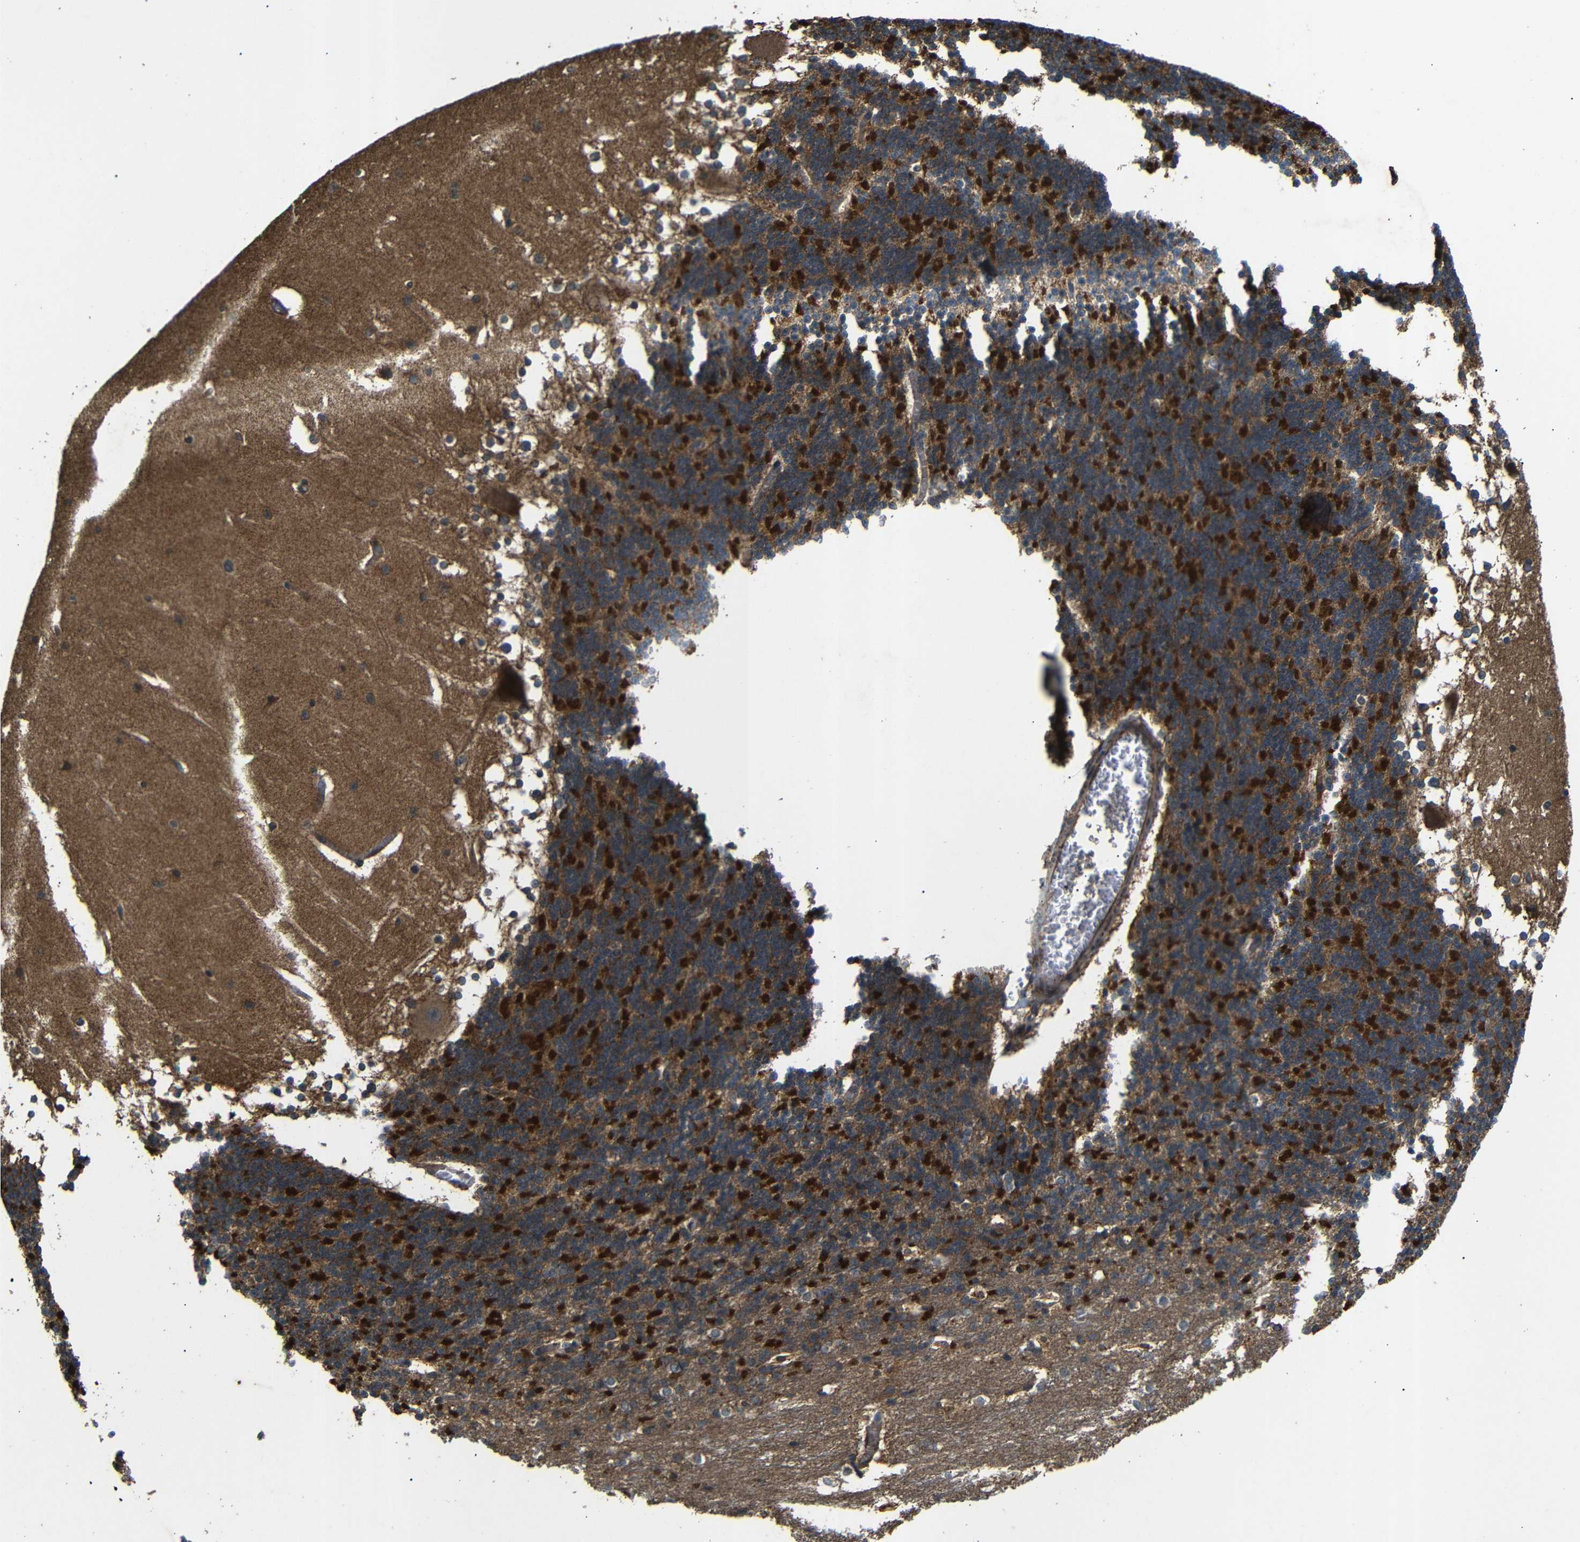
{"staining": {"intensity": "strong", "quantity": ">75%", "location": "cytoplasmic/membranous"}, "tissue": "cerebellum", "cell_type": "Cells in granular layer", "image_type": "normal", "snomed": [{"axis": "morphology", "description": "Normal tissue, NOS"}, {"axis": "topography", "description": "Cerebellum"}], "caption": "Immunohistochemistry (IHC) (DAB (3,3'-diaminobenzidine)) staining of benign cerebellum displays strong cytoplasmic/membranous protein expression in about >75% of cells in granular layer.", "gene": "TRPC1", "patient": {"sex": "female", "age": 19}}